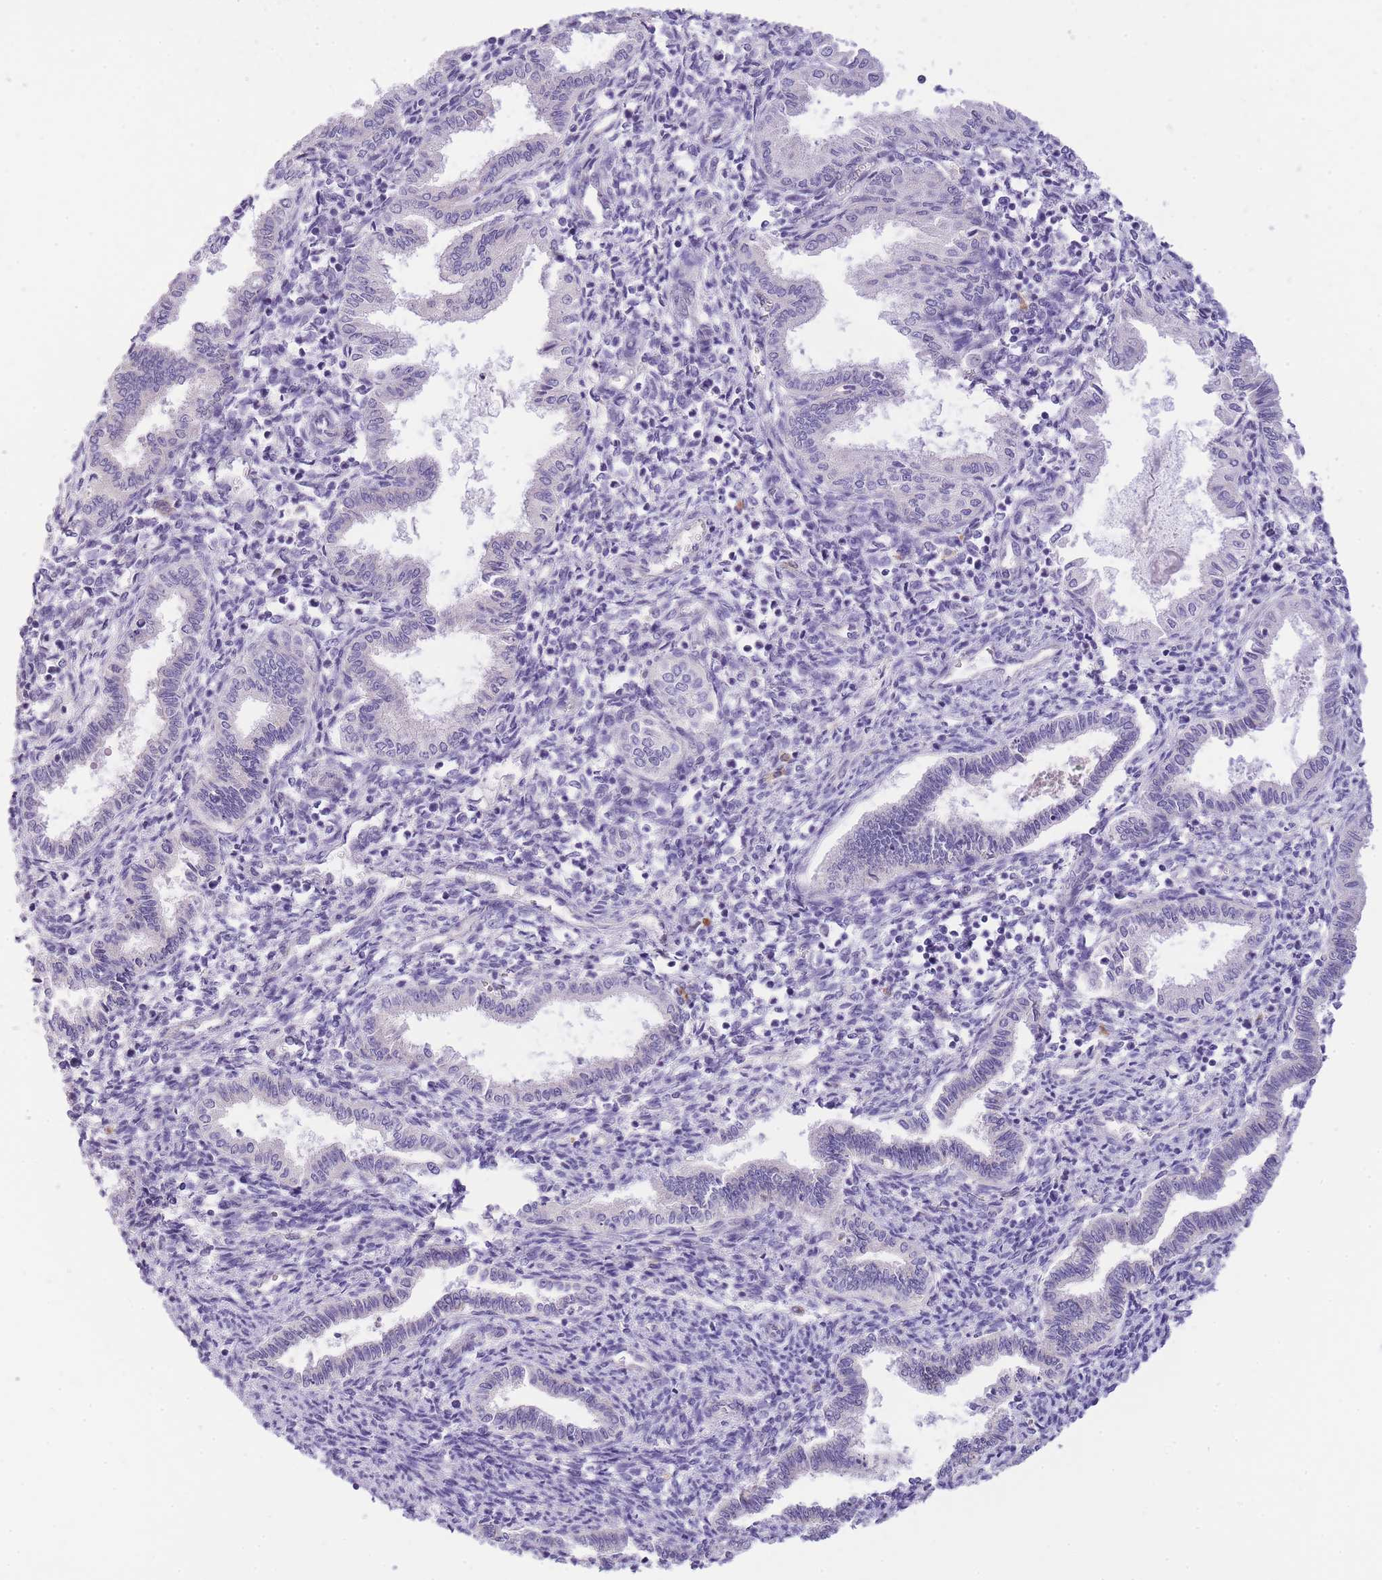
{"staining": {"intensity": "negative", "quantity": "none", "location": "none"}, "tissue": "endometrium", "cell_type": "Cells in endometrial stroma", "image_type": "normal", "snomed": [{"axis": "morphology", "description": "Normal tissue, NOS"}, {"axis": "topography", "description": "Endometrium"}], "caption": "Immunohistochemistry of normal endometrium reveals no staining in cells in endometrial stroma.", "gene": "MEIOSIN", "patient": {"sex": "female", "age": 37}}